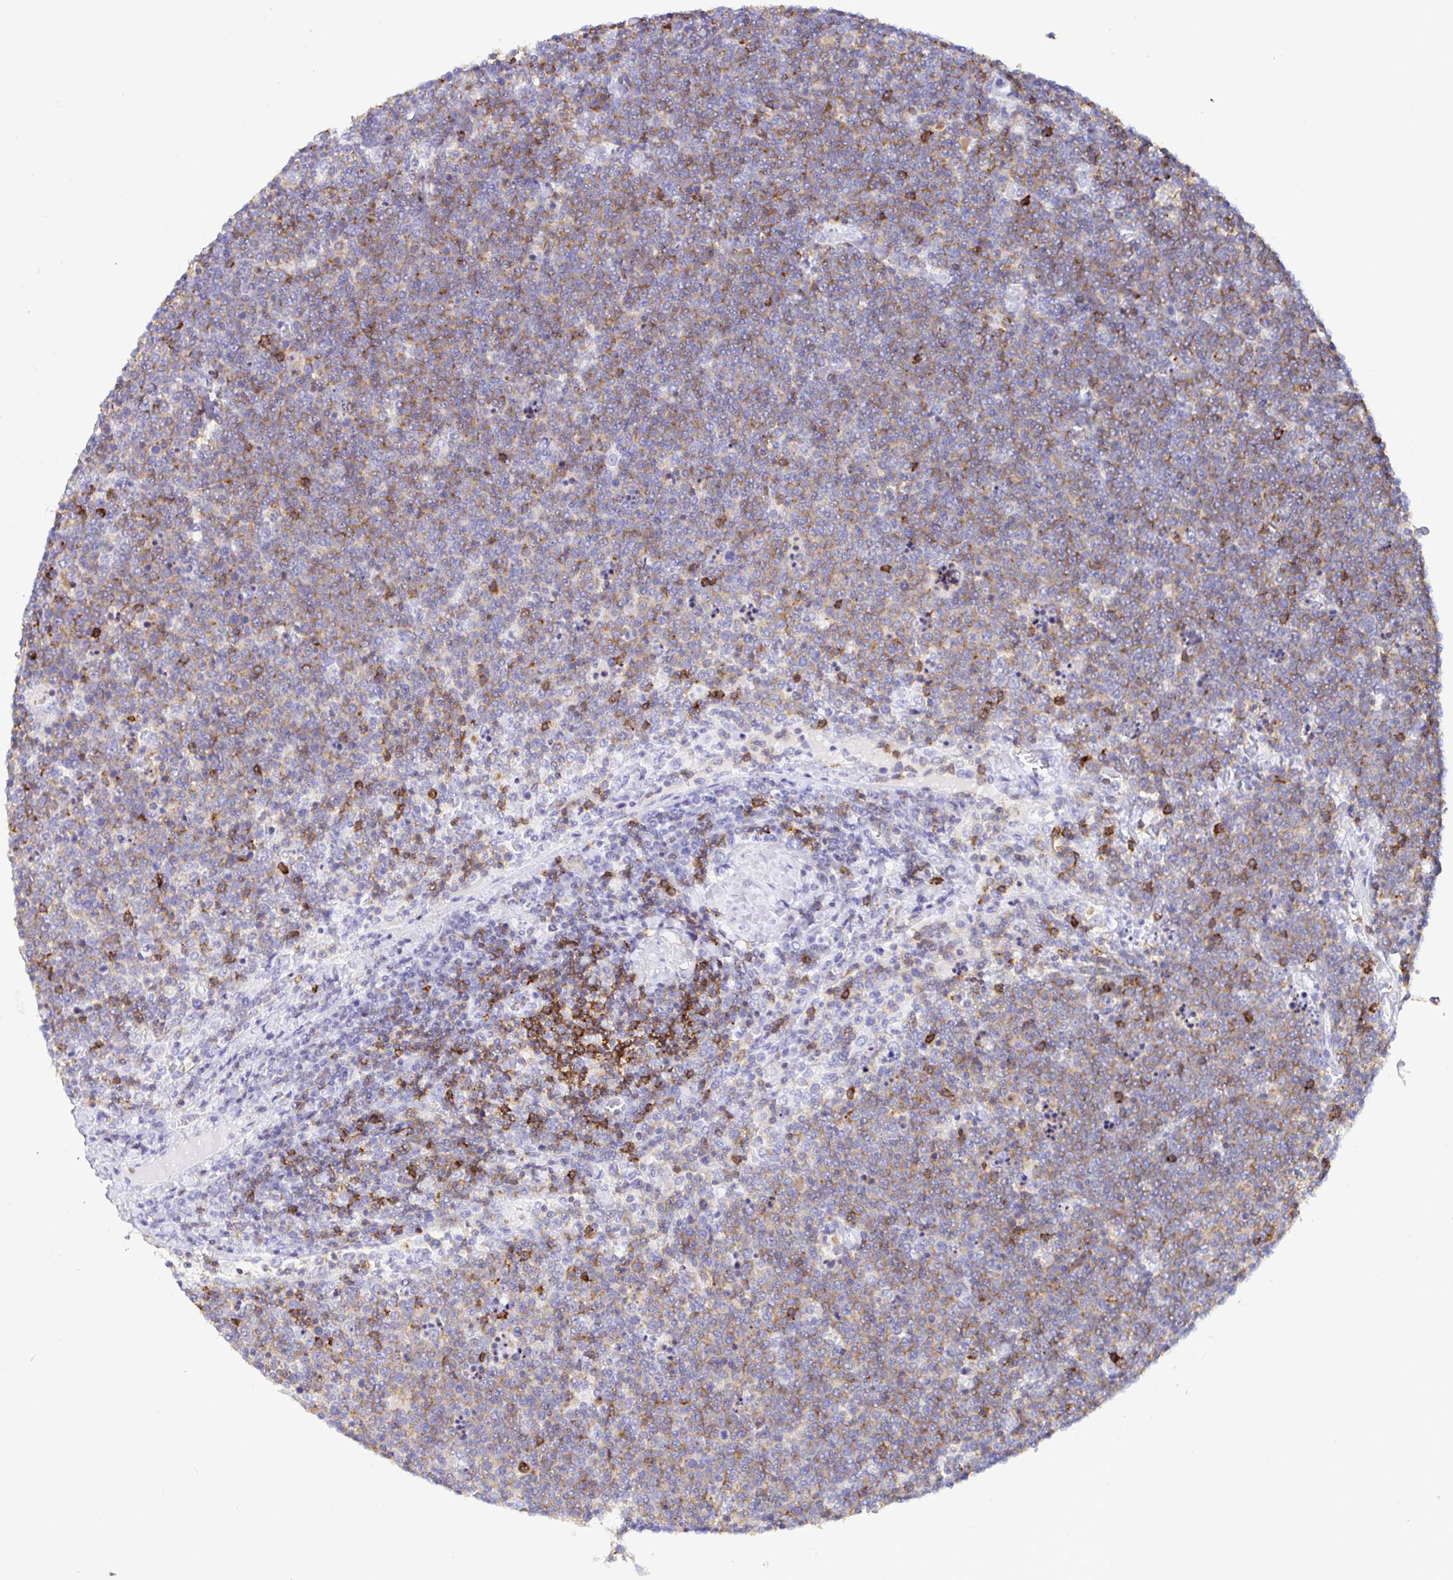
{"staining": {"intensity": "weak", "quantity": "25%-75%", "location": "cytoplasmic/membranous"}, "tissue": "lymphoma", "cell_type": "Tumor cells", "image_type": "cancer", "snomed": [{"axis": "morphology", "description": "Malignant lymphoma, non-Hodgkin's type, High grade"}, {"axis": "topography", "description": "Lymph node"}], "caption": "An IHC image of neoplastic tissue is shown. Protein staining in brown highlights weak cytoplasmic/membranous positivity in lymphoma within tumor cells. The protein is stained brown, and the nuclei are stained in blue (DAB IHC with brightfield microscopy, high magnification).", "gene": "CD5", "patient": {"sex": "male", "age": 61}}